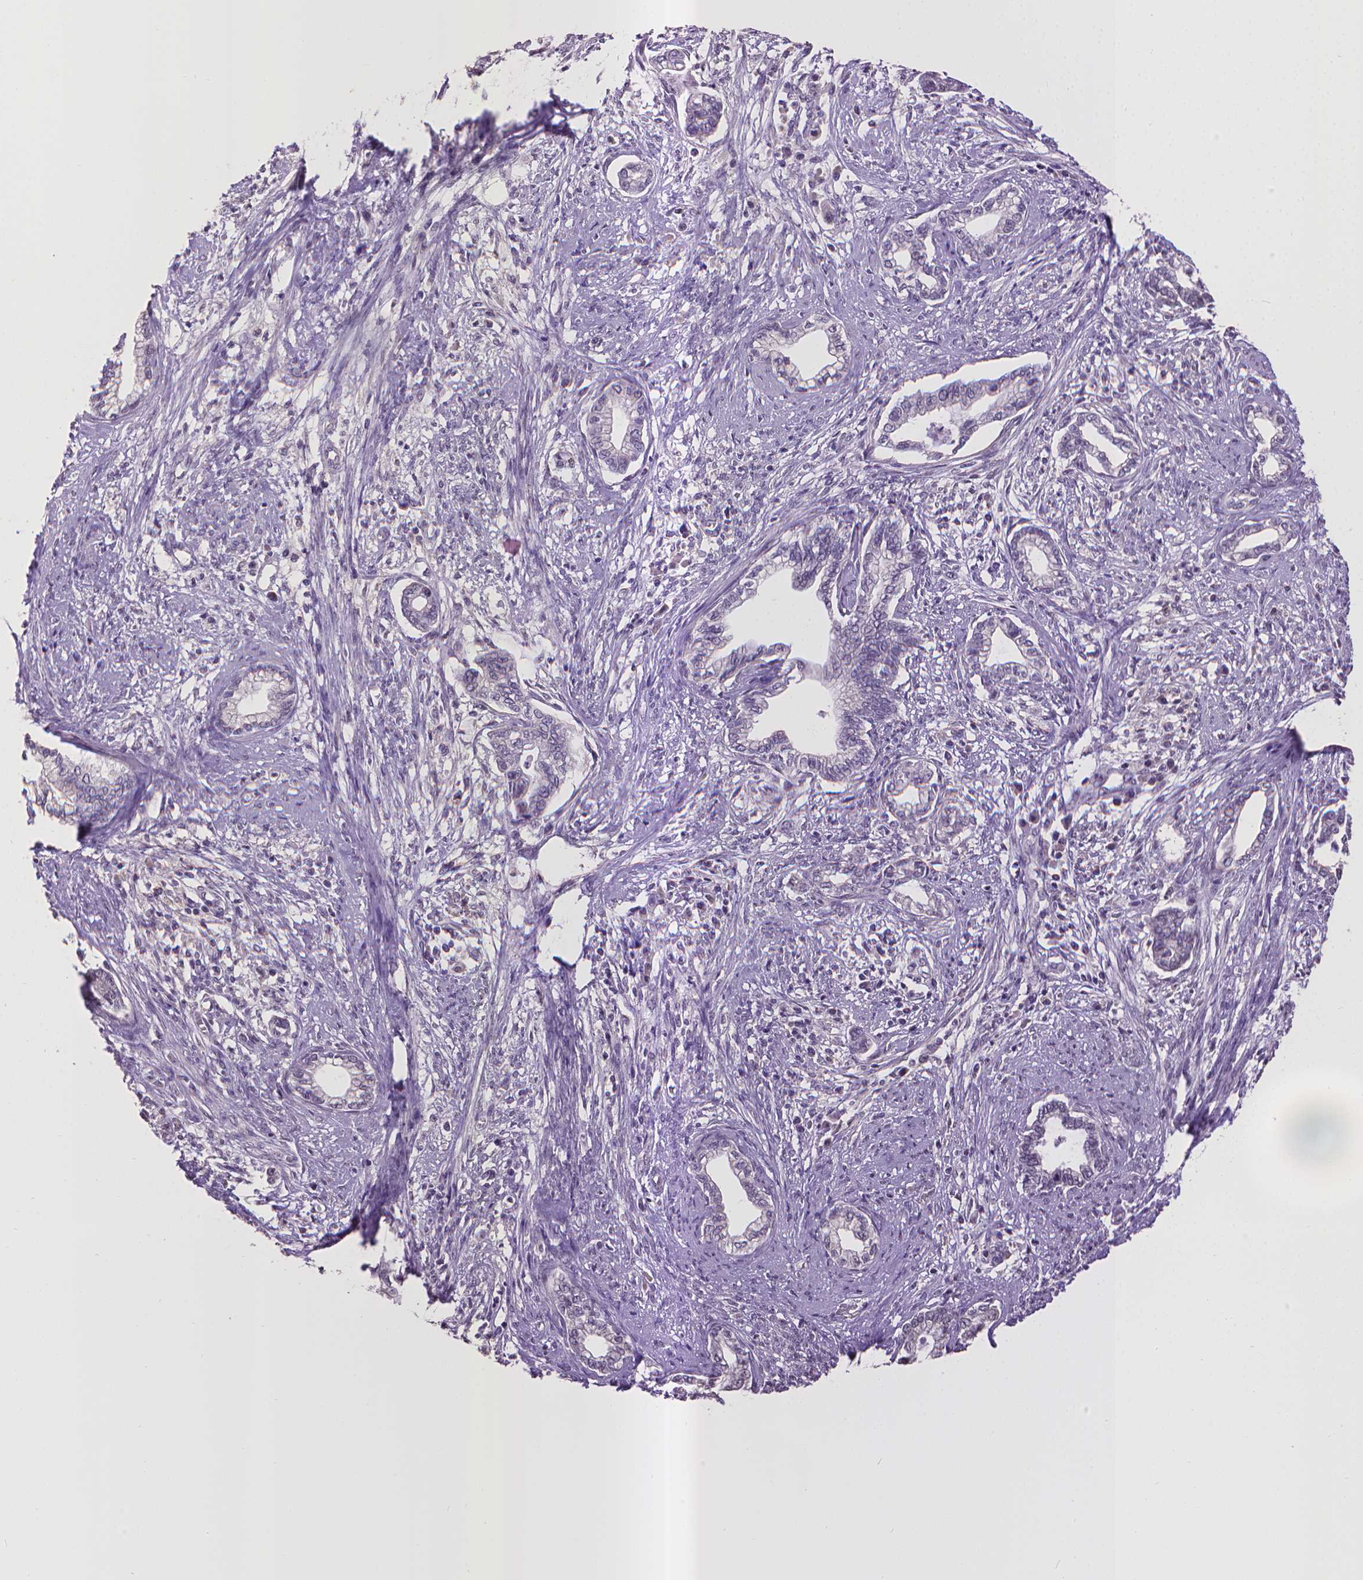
{"staining": {"intensity": "negative", "quantity": "none", "location": "none"}, "tissue": "cervical cancer", "cell_type": "Tumor cells", "image_type": "cancer", "snomed": [{"axis": "morphology", "description": "Adenocarcinoma, NOS"}, {"axis": "topography", "description": "Cervix"}], "caption": "This is an IHC image of human cervical cancer (adenocarcinoma). There is no staining in tumor cells.", "gene": "CPM", "patient": {"sex": "female", "age": 62}}